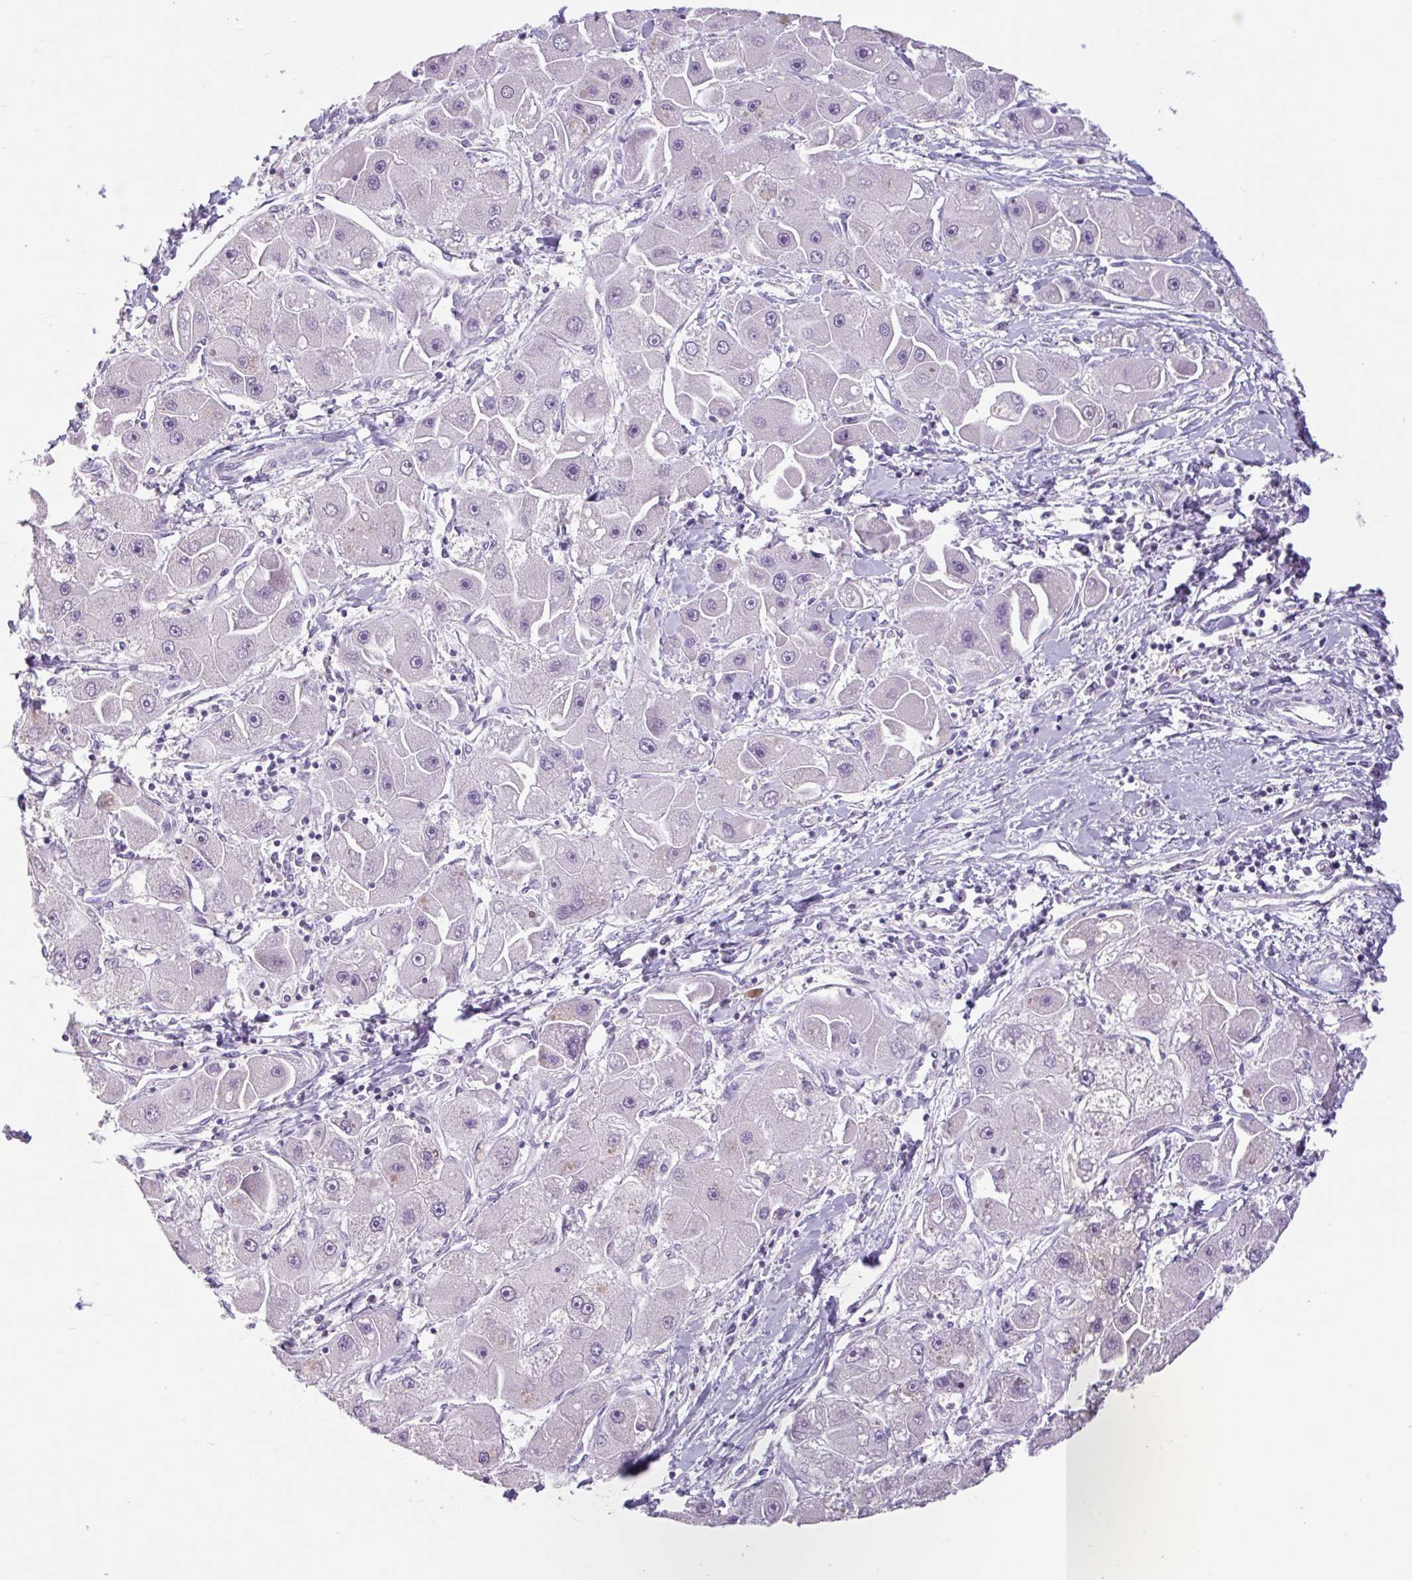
{"staining": {"intensity": "negative", "quantity": "none", "location": "none"}, "tissue": "liver cancer", "cell_type": "Tumor cells", "image_type": "cancer", "snomed": [{"axis": "morphology", "description": "Carcinoma, Hepatocellular, NOS"}, {"axis": "topography", "description": "Liver"}], "caption": "IHC histopathology image of liver cancer stained for a protein (brown), which reveals no staining in tumor cells.", "gene": "CTSE", "patient": {"sex": "male", "age": 24}}